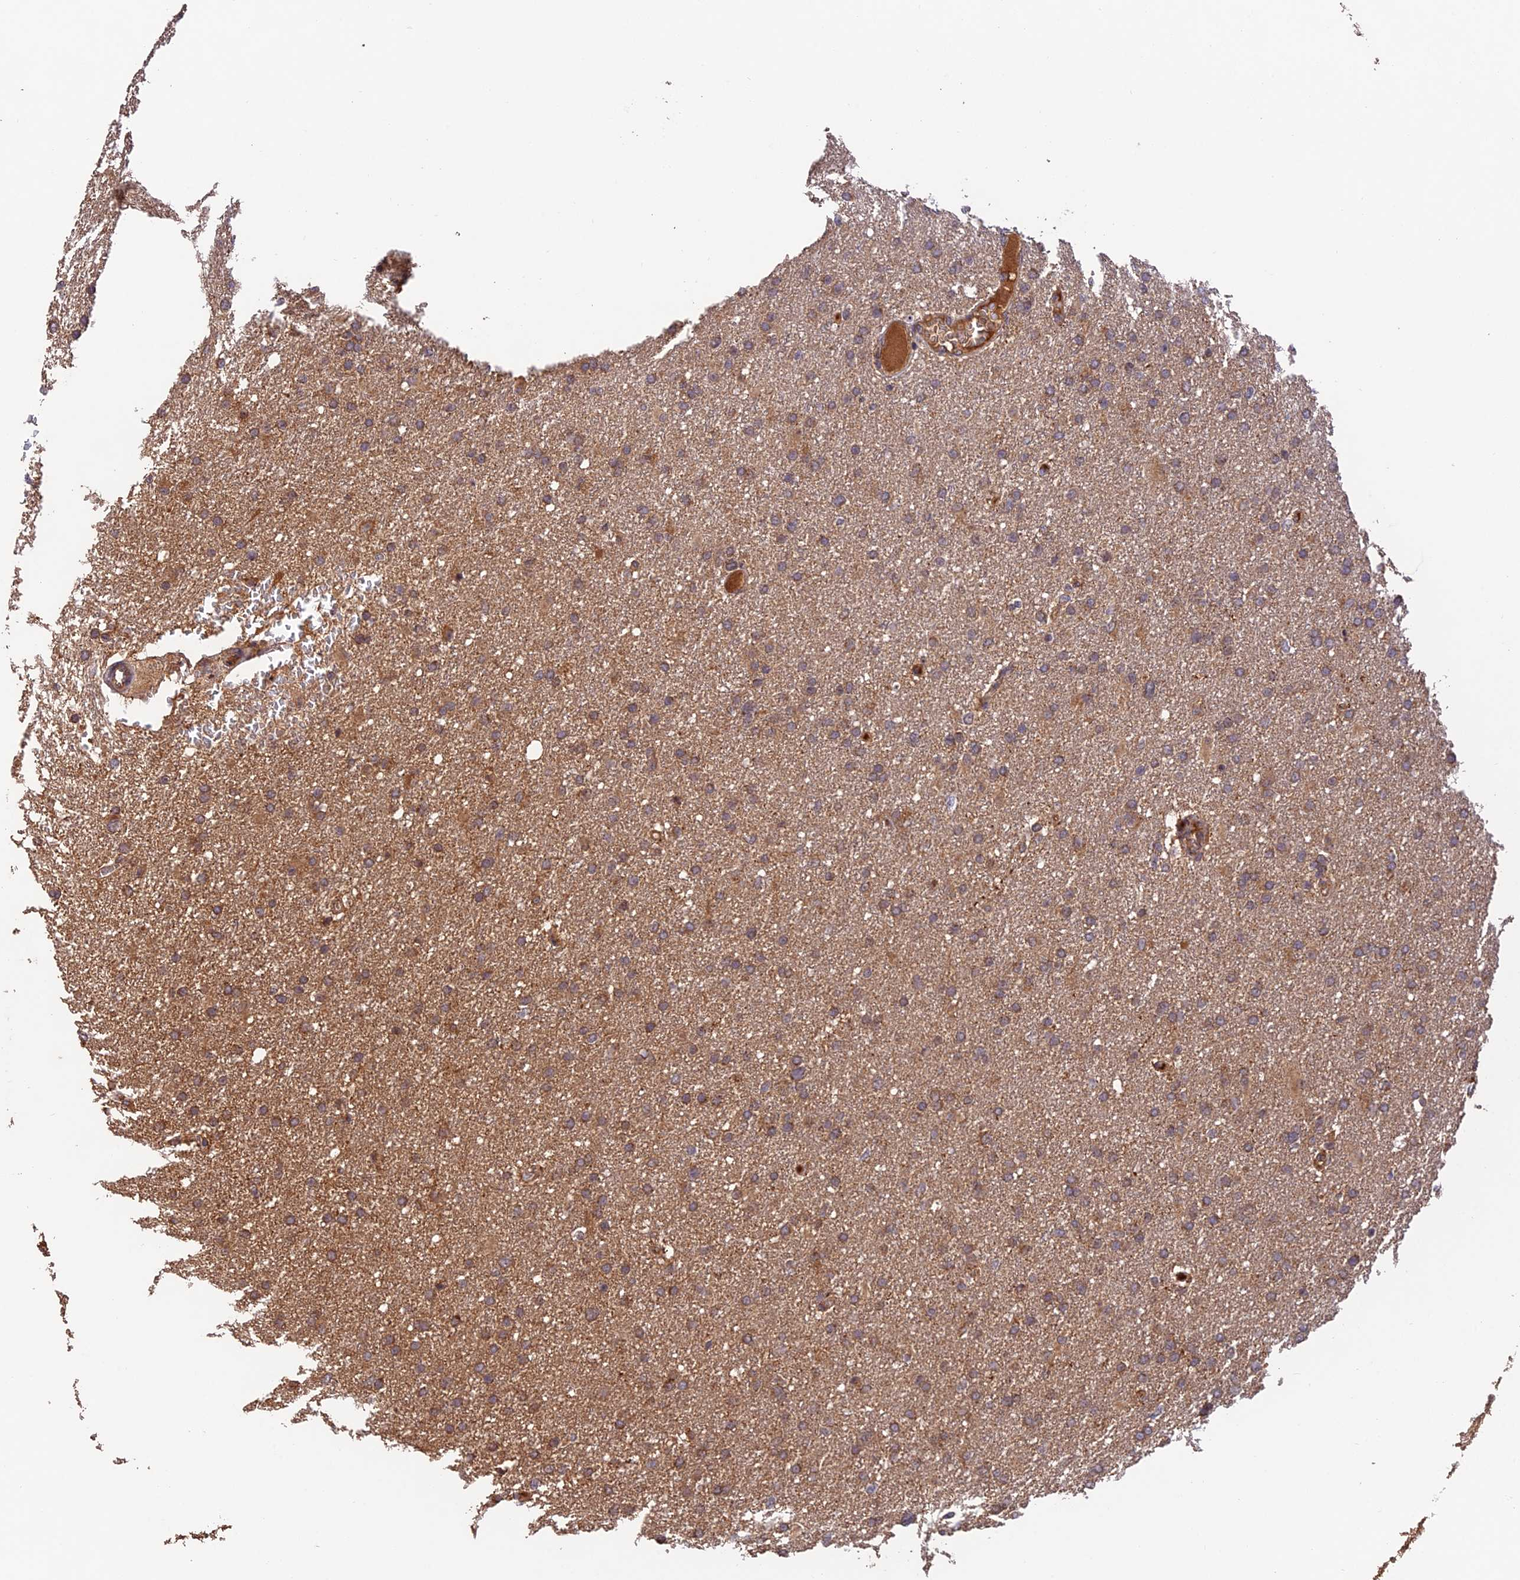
{"staining": {"intensity": "moderate", "quantity": "25%-75%", "location": "cytoplasmic/membranous"}, "tissue": "glioma", "cell_type": "Tumor cells", "image_type": "cancer", "snomed": [{"axis": "morphology", "description": "Glioma, malignant, High grade"}, {"axis": "topography", "description": "Cerebral cortex"}], "caption": "Immunohistochemical staining of human malignant glioma (high-grade) displays medium levels of moderate cytoplasmic/membranous expression in about 25%-75% of tumor cells.", "gene": "MNS1", "patient": {"sex": "female", "age": 36}}